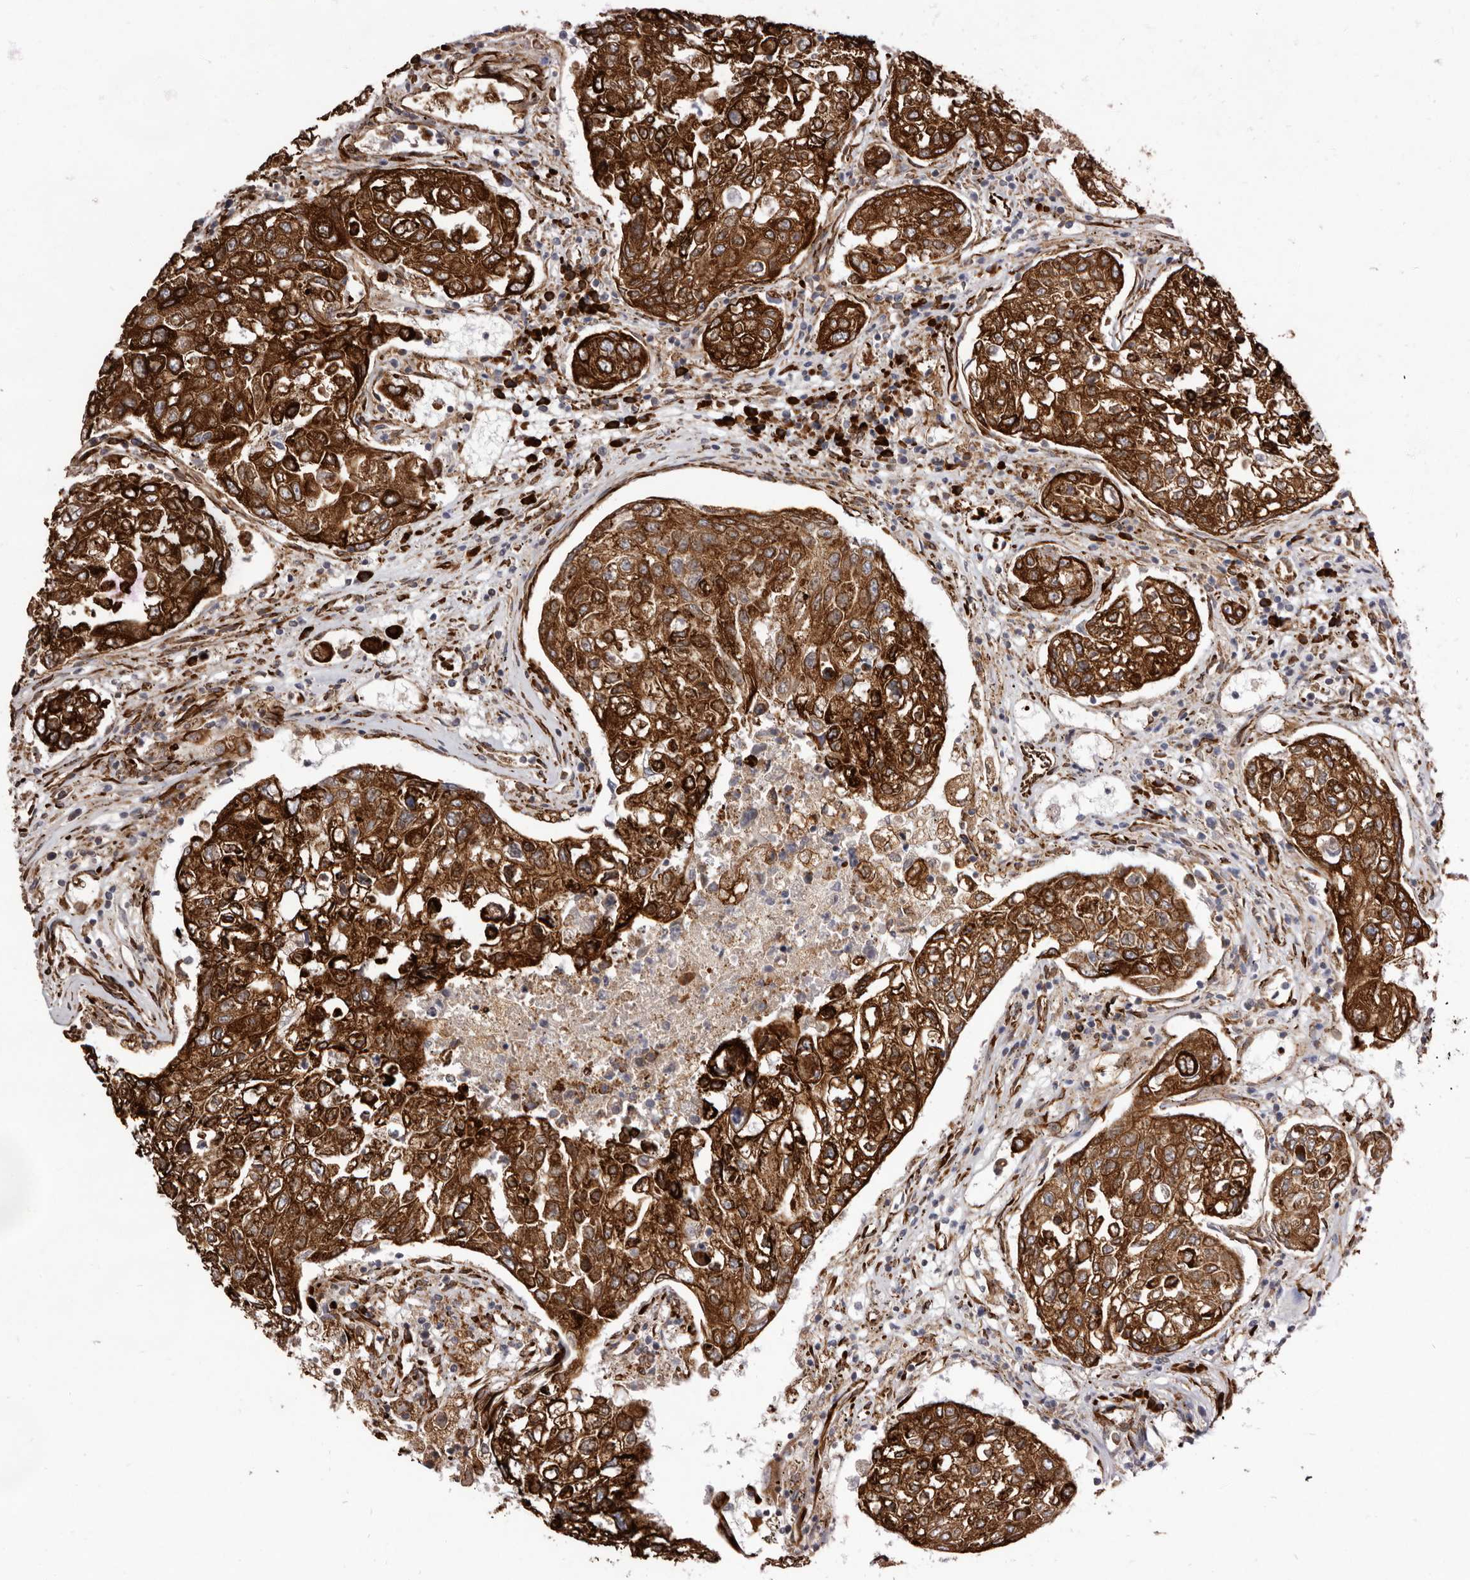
{"staining": {"intensity": "strong", "quantity": ">75%", "location": "cytoplasmic/membranous"}, "tissue": "urothelial cancer", "cell_type": "Tumor cells", "image_type": "cancer", "snomed": [{"axis": "morphology", "description": "Urothelial carcinoma, High grade"}, {"axis": "topography", "description": "Lymph node"}, {"axis": "topography", "description": "Urinary bladder"}], "caption": "The micrograph exhibits immunohistochemical staining of urothelial carcinoma (high-grade). There is strong cytoplasmic/membranous expression is seen in approximately >75% of tumor cells.", "gene": "WDTC1", "patient": {"sex": "male", "age": 51}}